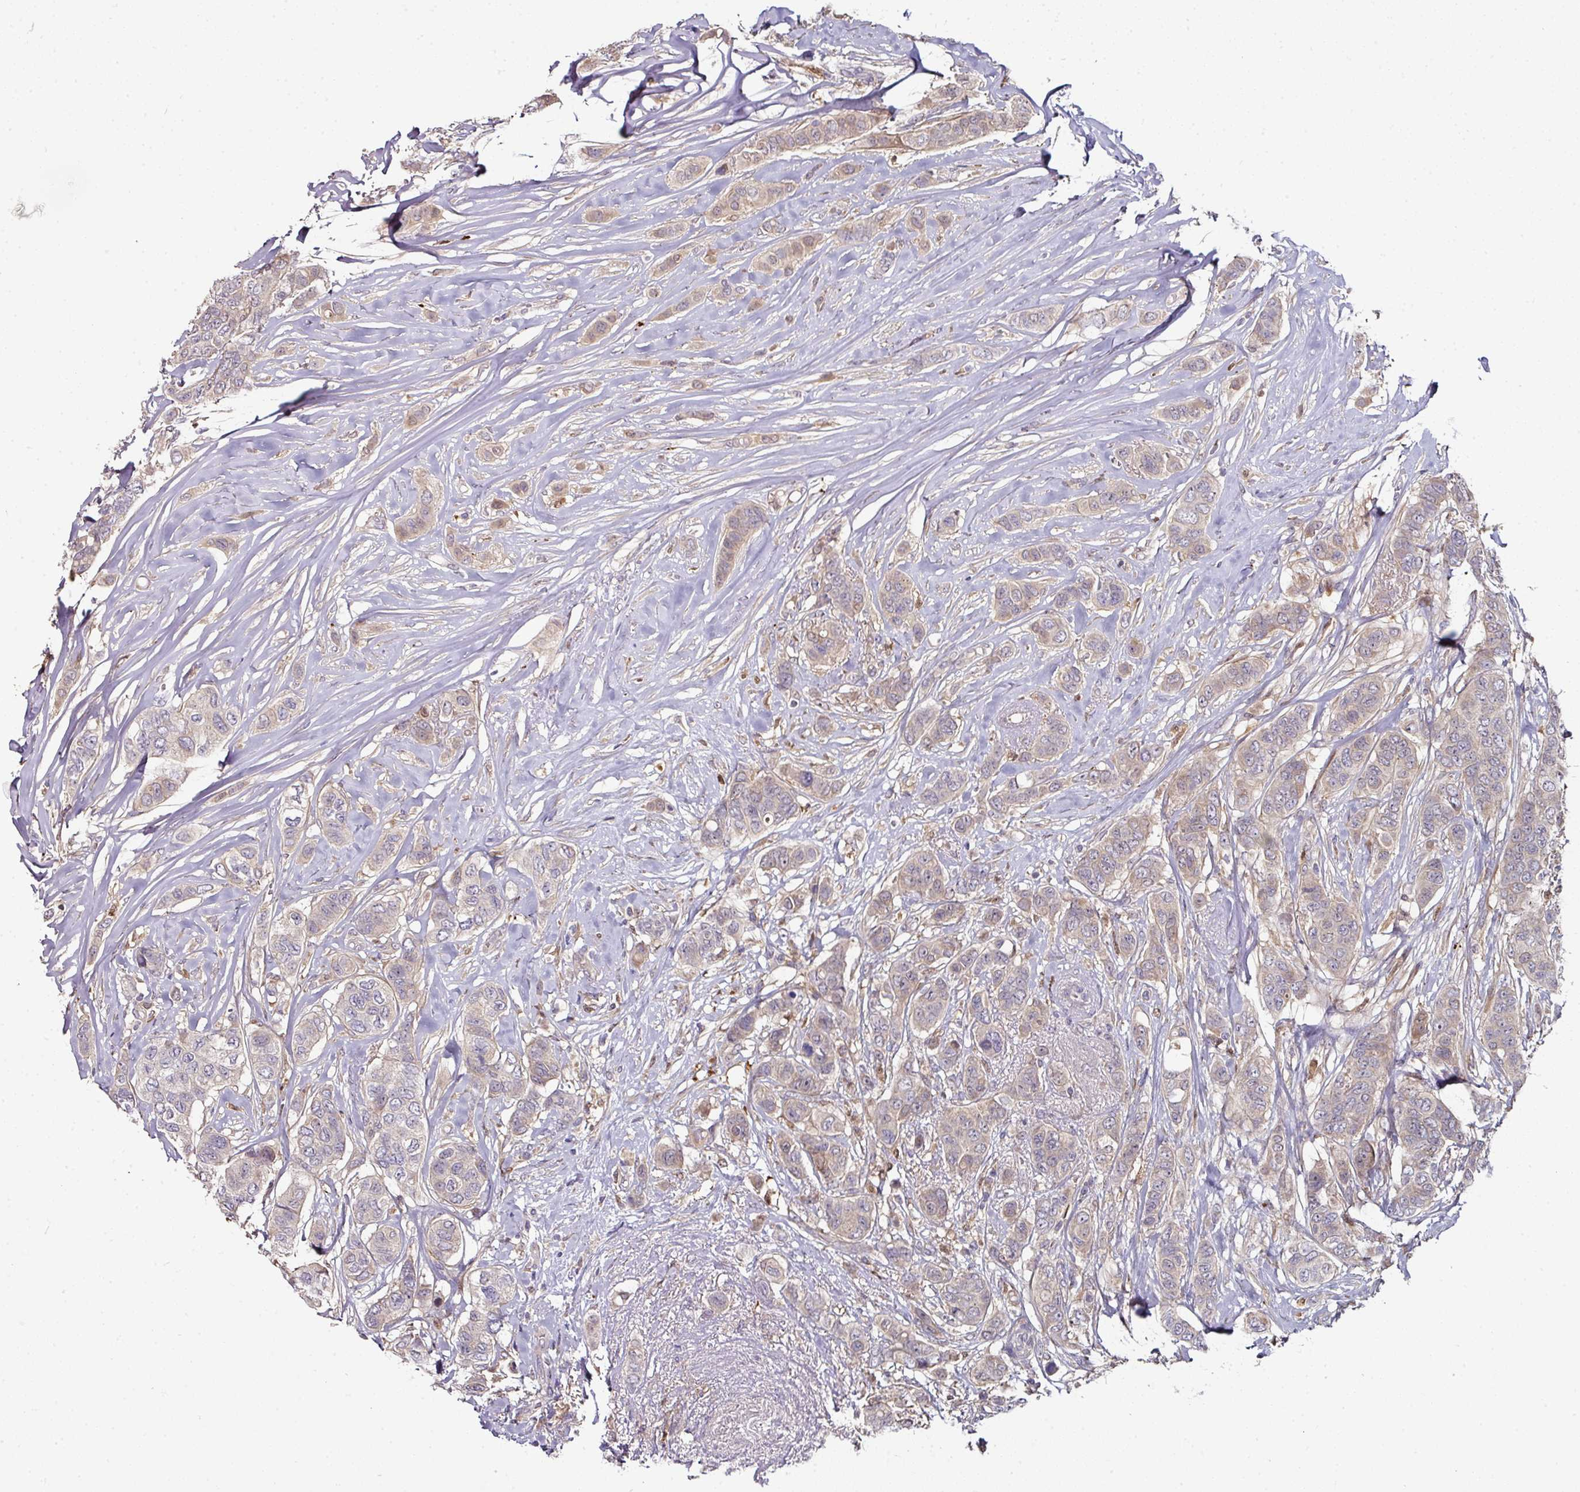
{"staining": {"intensity": "weak", "quantity": "25%-75%", "location": "cytoplasmic/membranous"}, "tissue": "breast cancer", "cell_type": "Tumor cells", "image_type": "cancer", "snomed": [{"axis": "morphology", "description": "Lobular carcinoma"}, {"axis": "topography", "description": "Breast"}], "caption": "Weak cytoplasmic/membranous protein staining is seen in approximately 25%-75% of tumor cells in breast lobular carcinoma.", "gene": "CTDSP2", "patient": {"sex": "female", "age": 51}}